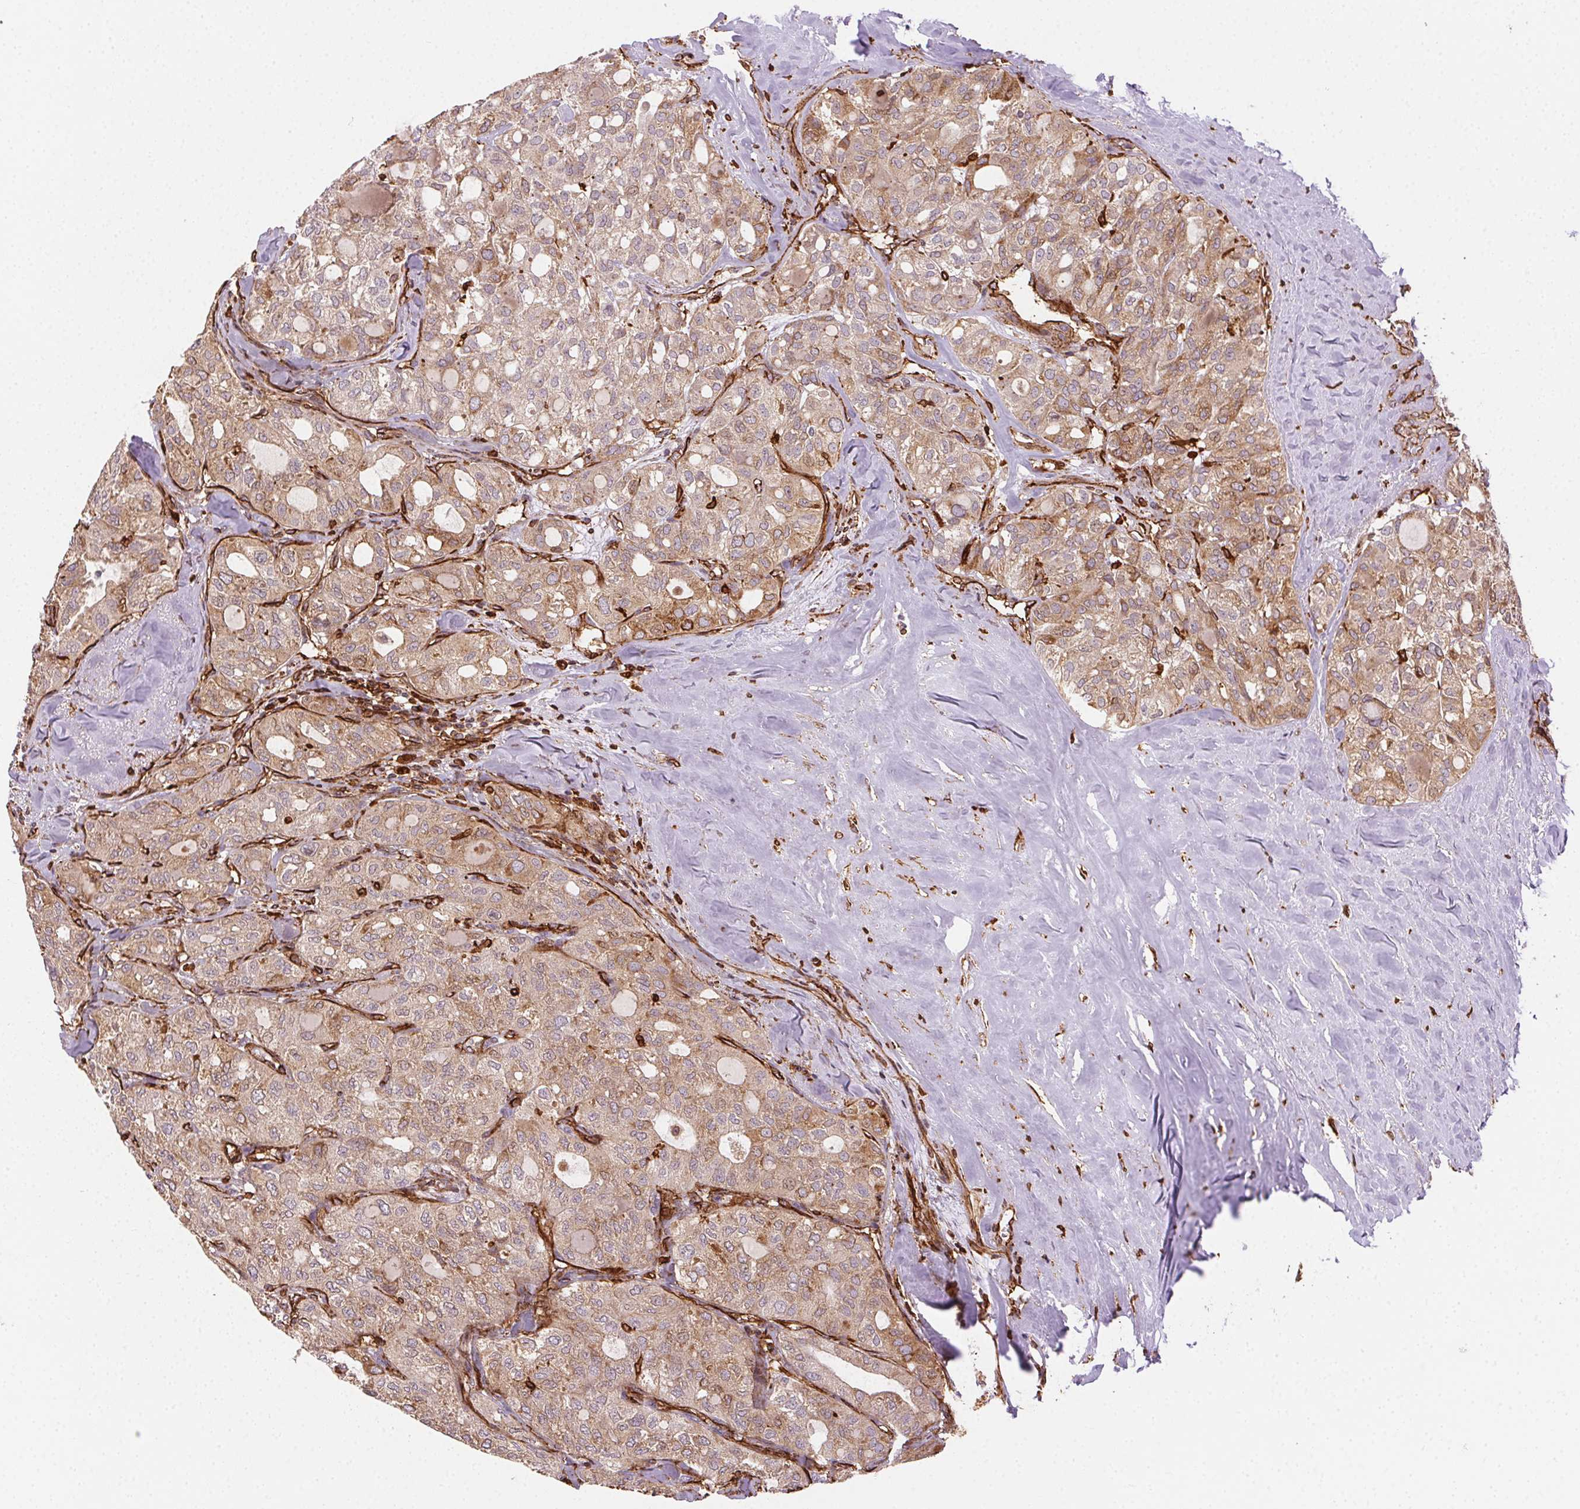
{"staining": {"intensity": "weak", "quantity": ">75%", "location": "cytoplasmic/membranous"}, "tissue": "thyroid cancer", "cell_type": "Tumor cells", "image_type": "cancer", "snomed": [{"axis": "morphology", "description": "Follicular adenoma carcinoma, NOS"}, {"axis": "topography", "description": "Thyroid gland"}], "caption": "High-power microscopy captured an IHC histopathology image of follicular adenoma carcinoma (thyroid), revealing weak cytoplasmic/membranous expression in about >75% of tumor cells. (brown staining indicates protein expression, while blue staining denotes nuclei).", "gene": "RNASET2", "patient": {"sex": "male", "age": 75}}